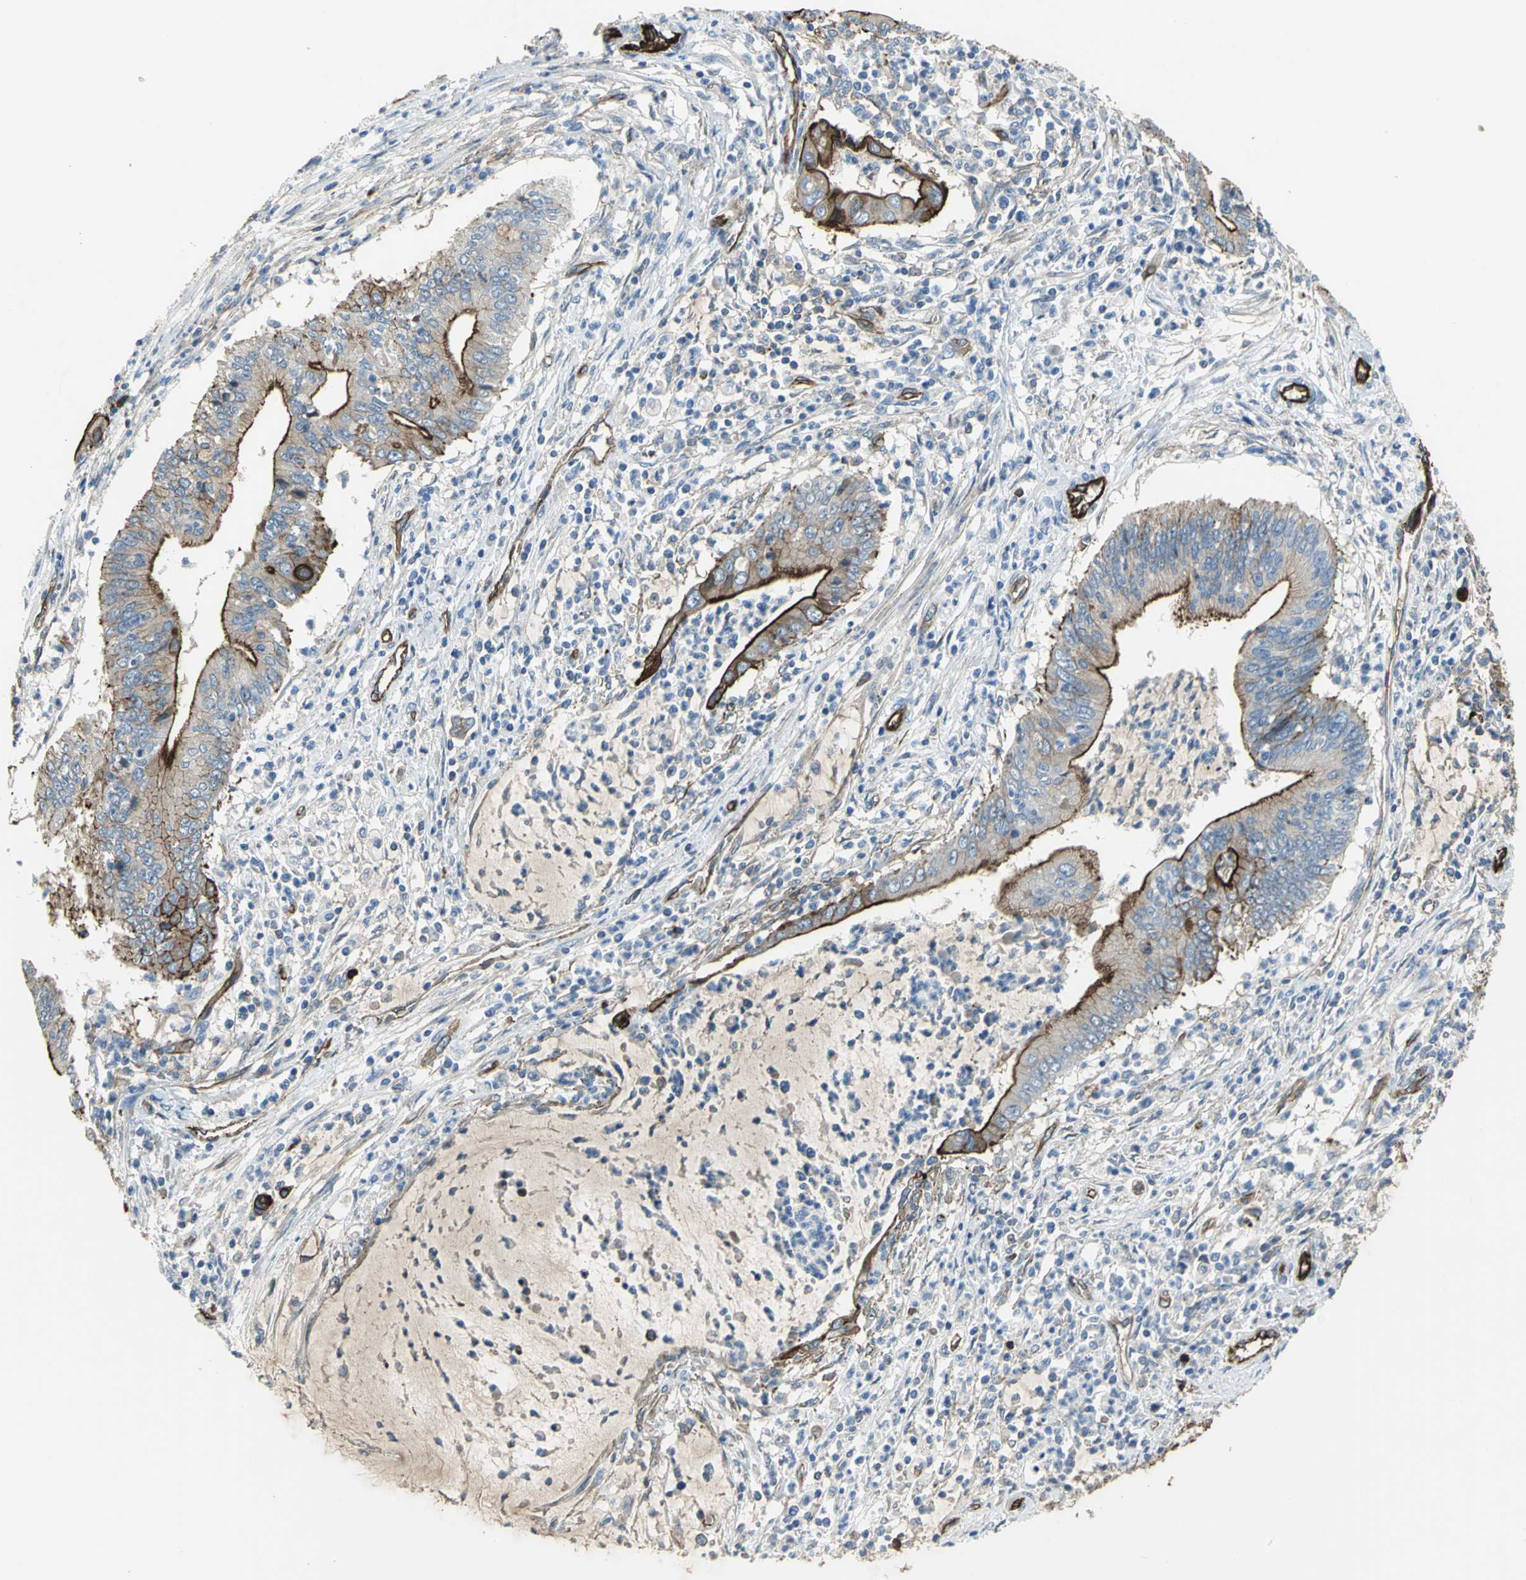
{"staining": {"intensity": "strong", "quantity": ">75%", "location": "cytoplasmic/membranous"}, "tissue": "cervical cancer", "cell_type": "Tumor cells", "image_type": "cancer", "snomed": [{"axis": "morphology", "description": "Adenocarcinoma, NOS"}, {"axis": "topography", "description": "Cervix"}], "caption": "Immunohistochemical staining of cervical cancer (adenocarcinoma) displays high levels of strong cytoplasmic/membranous positivity in approximately >75% of tumor cells. Nuclei are stained in blue.", "gene": "FLNB", "patient": {"sex": "female", "age": 36}}